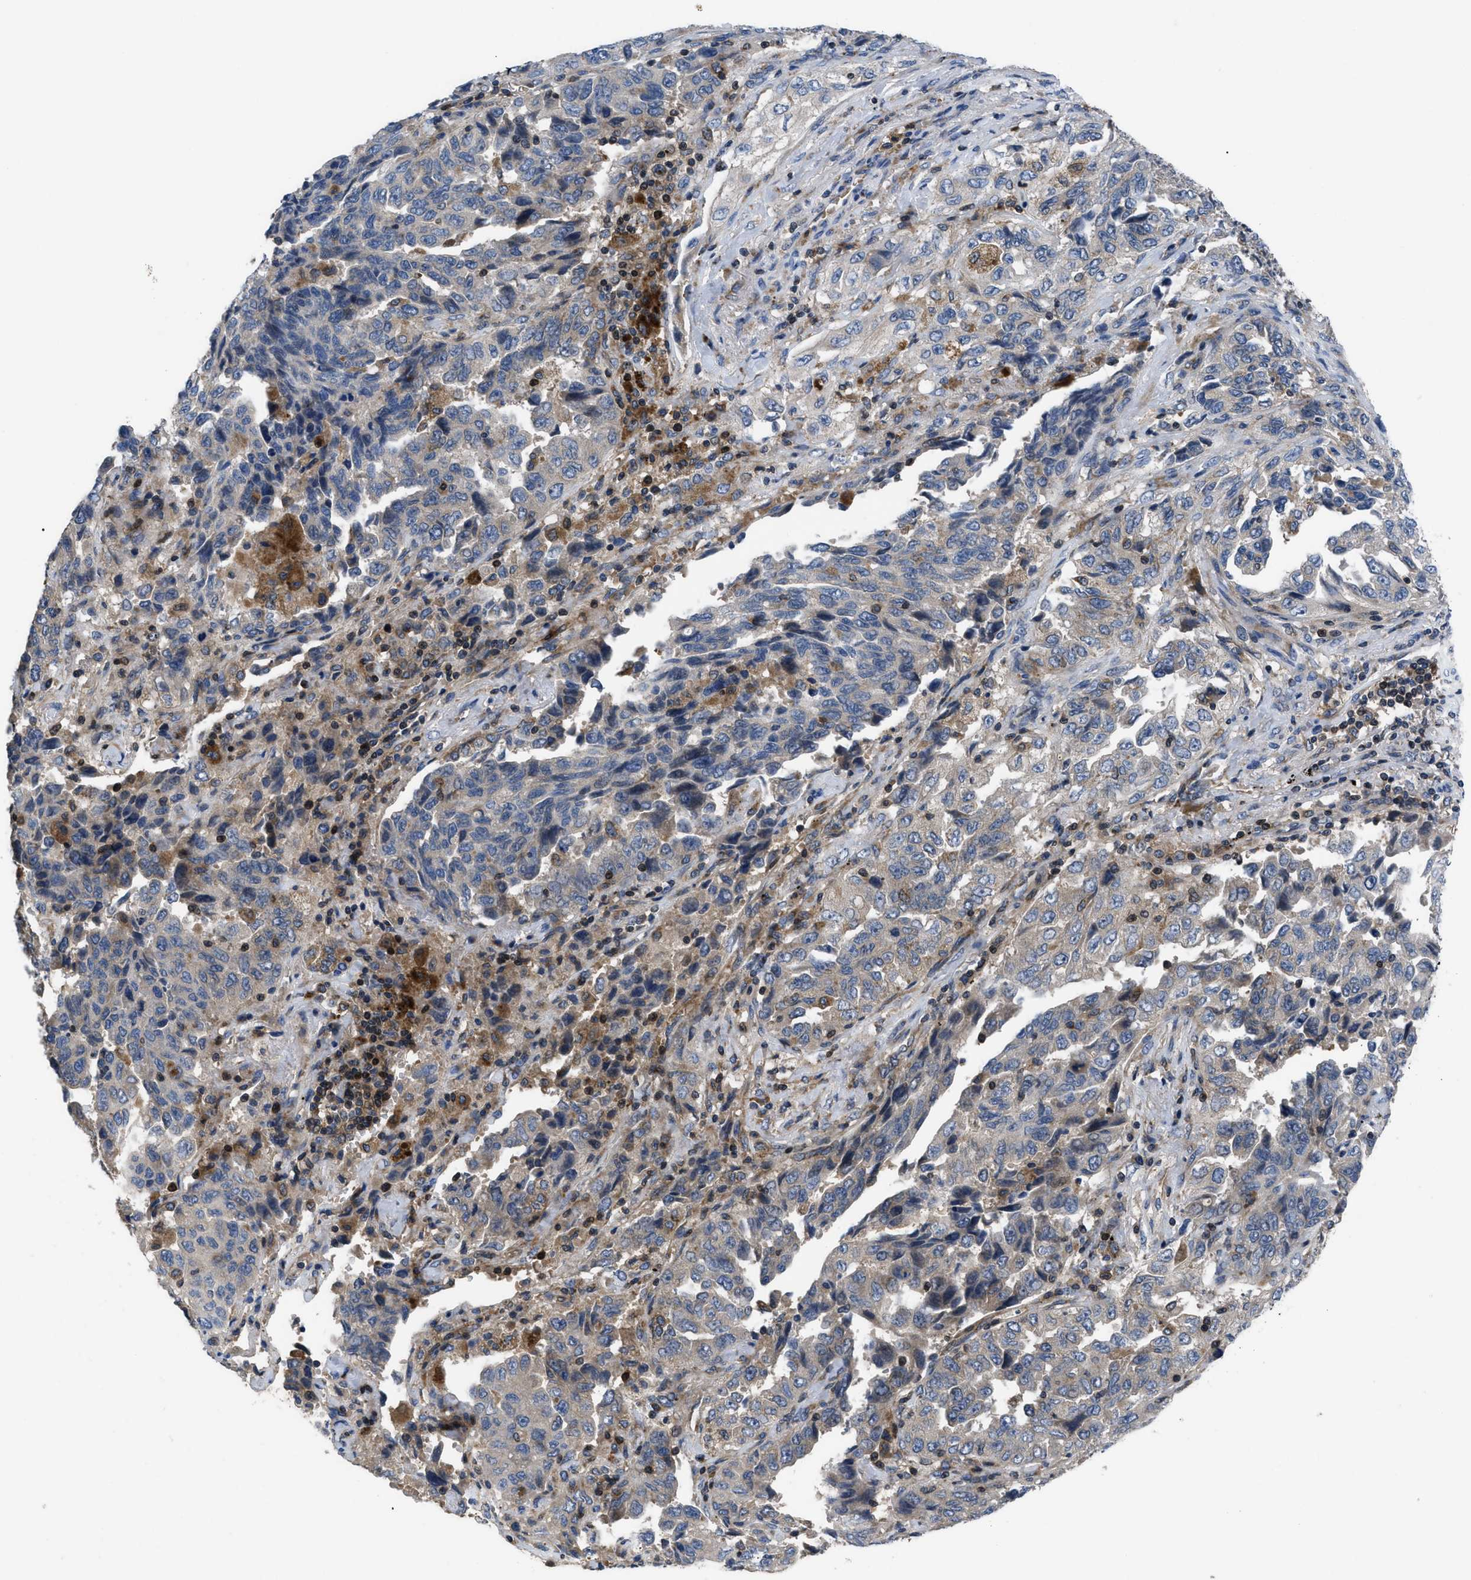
{"staining": {"intensity": "weak", "quantity": "25%-75%", "location": "cytoplasmic/membranous"}, "tissue": "lung cancer", "cell_type": "Tumor cells", "image_type": "cancer", "snomed": [{"axis": "morphology", "description": "Adenocarcinoma, NOS"}, {"axis": "topography", "description": "Lung"}], "caption": "Lung cancer was stained to show a protein in brown. There is low levels of weak cytoplasmic/membranous positivity in approximately 25%-75% of tumor cells.", "gene": "YBEY", "patient": {"sex": "female", "age": 51}}